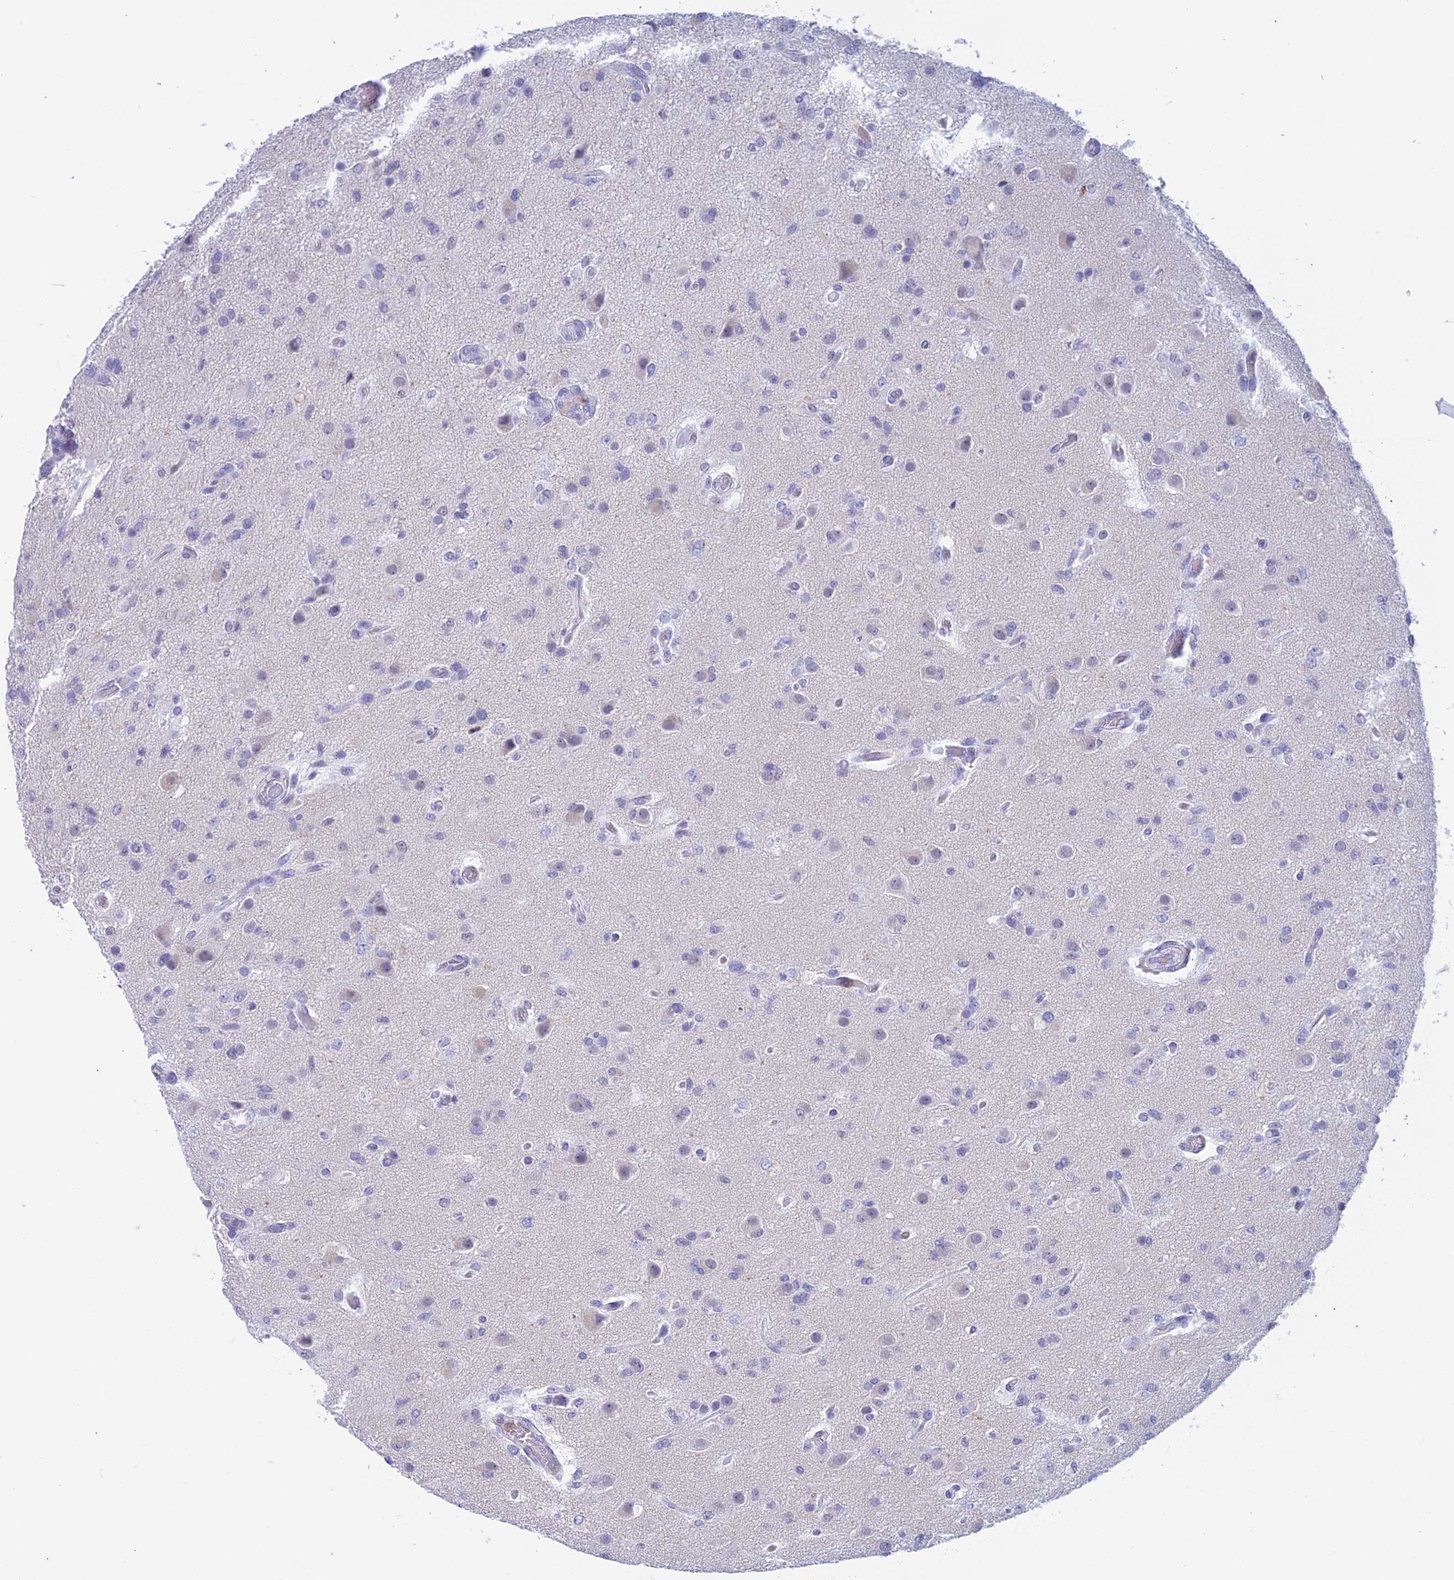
{"staining": {"intensity": "negative", "quantity": "none", "location": "none"}, "tissue": "glioma", "cell_type": "Tumor cells", "image_type": "cancer", "snomed": [{"axis": "morphology", "description": "Glioma, malignant, High grade"}, {"axis": "topography", "description": "Brain"}], "caption": "This is an immunohistochemistry (IHC) image of human glioma. There is no expression in tumor cells.", "gene": "FGF7", "patient": {"sex": "female", "age": 74}}